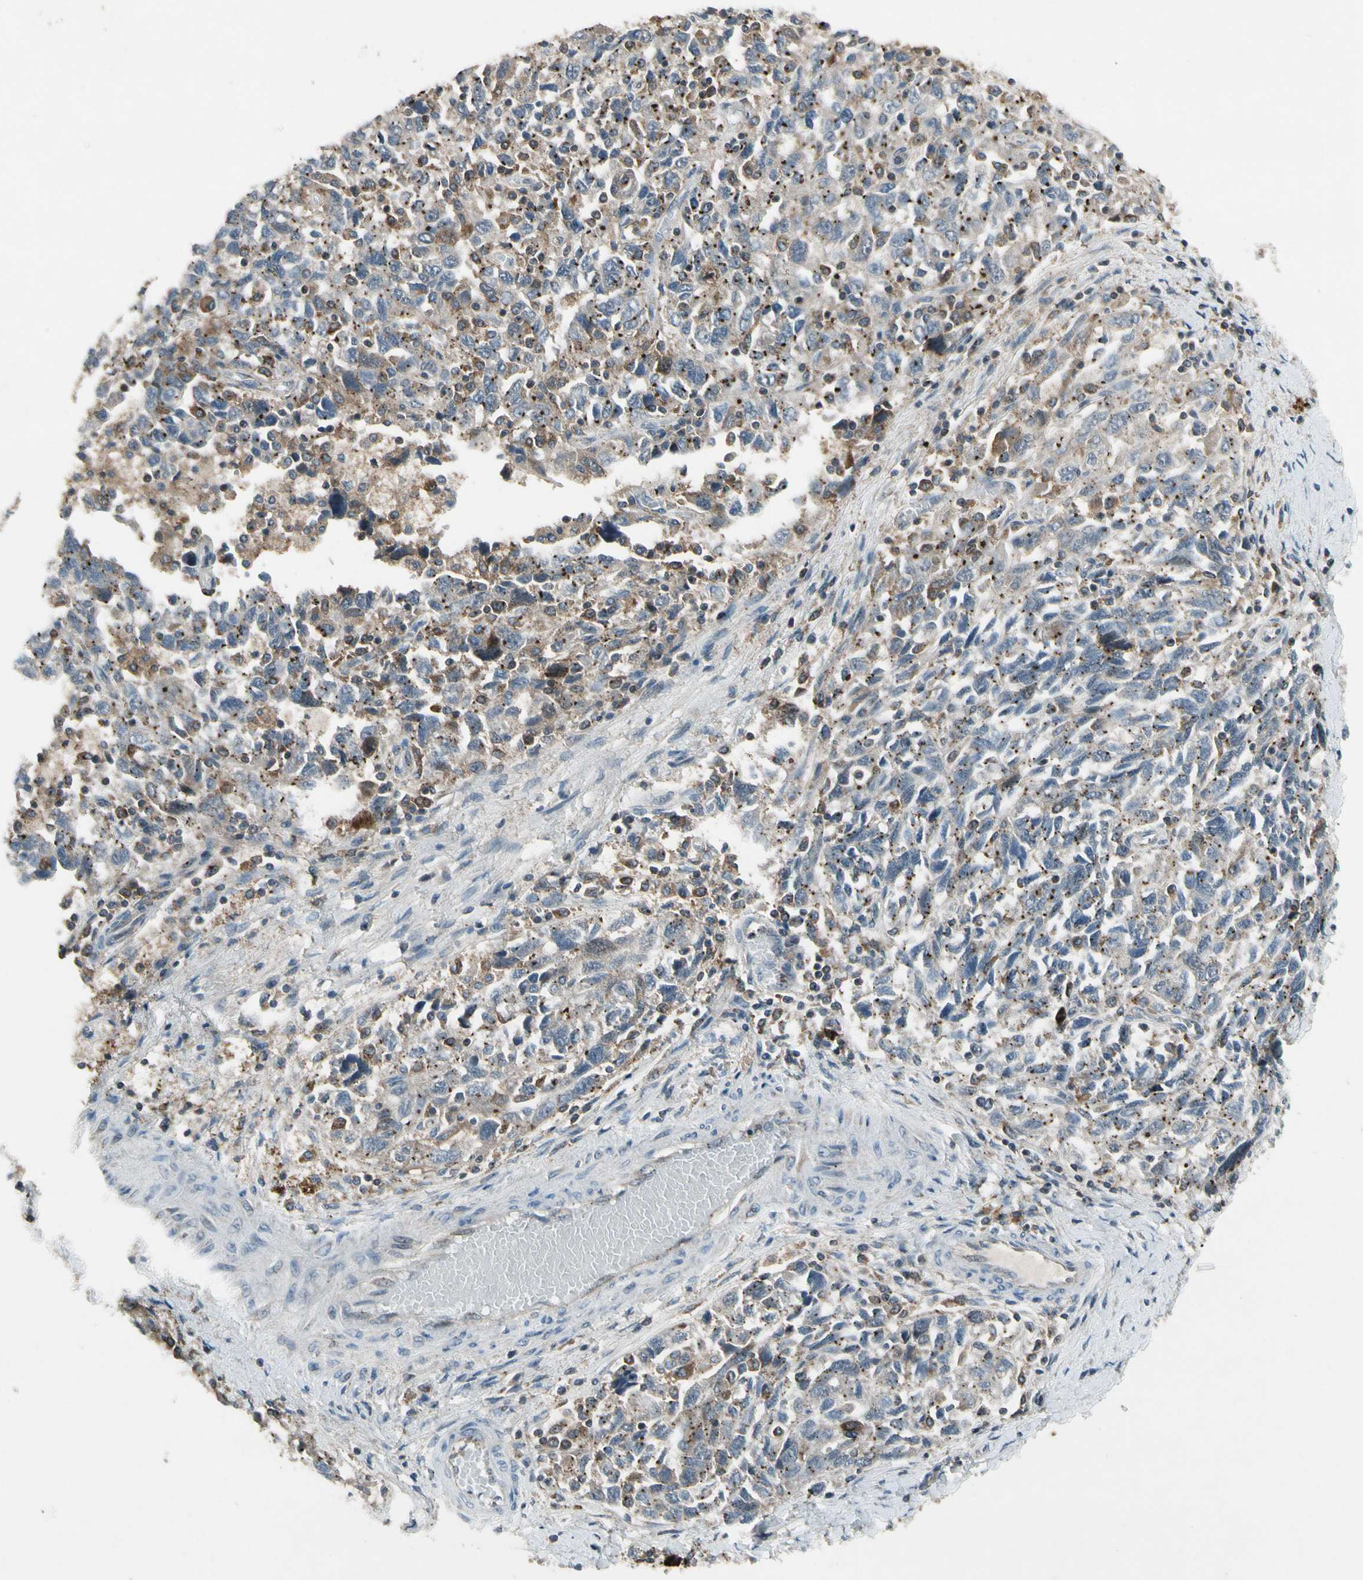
{"staining": {"intensity": "moderate", "quantity": "25%-75%", "location": "cytoplasmic/membranous"}, "tissue": "ovarian cancer", "cell_type": "Tumor cells", "image_type": "cancer", "snomed": [{"axis": "morphology", "description": "Carcinoma, NOS"}, {"axis": "morphology", "description": "Cystadenocarcinoma, serous, NOS"}, {"axis": "topography", "description": "Ovary"}], "caption": "Protein positivity by IHC demonstrates moderate cytoplasmic/membranous expression in about 25%-75% of tumor cells in serous cystadenocarcinoma (ovarian).", "gene": "NMI", "patient": {"sex": "female", "age": 69}}